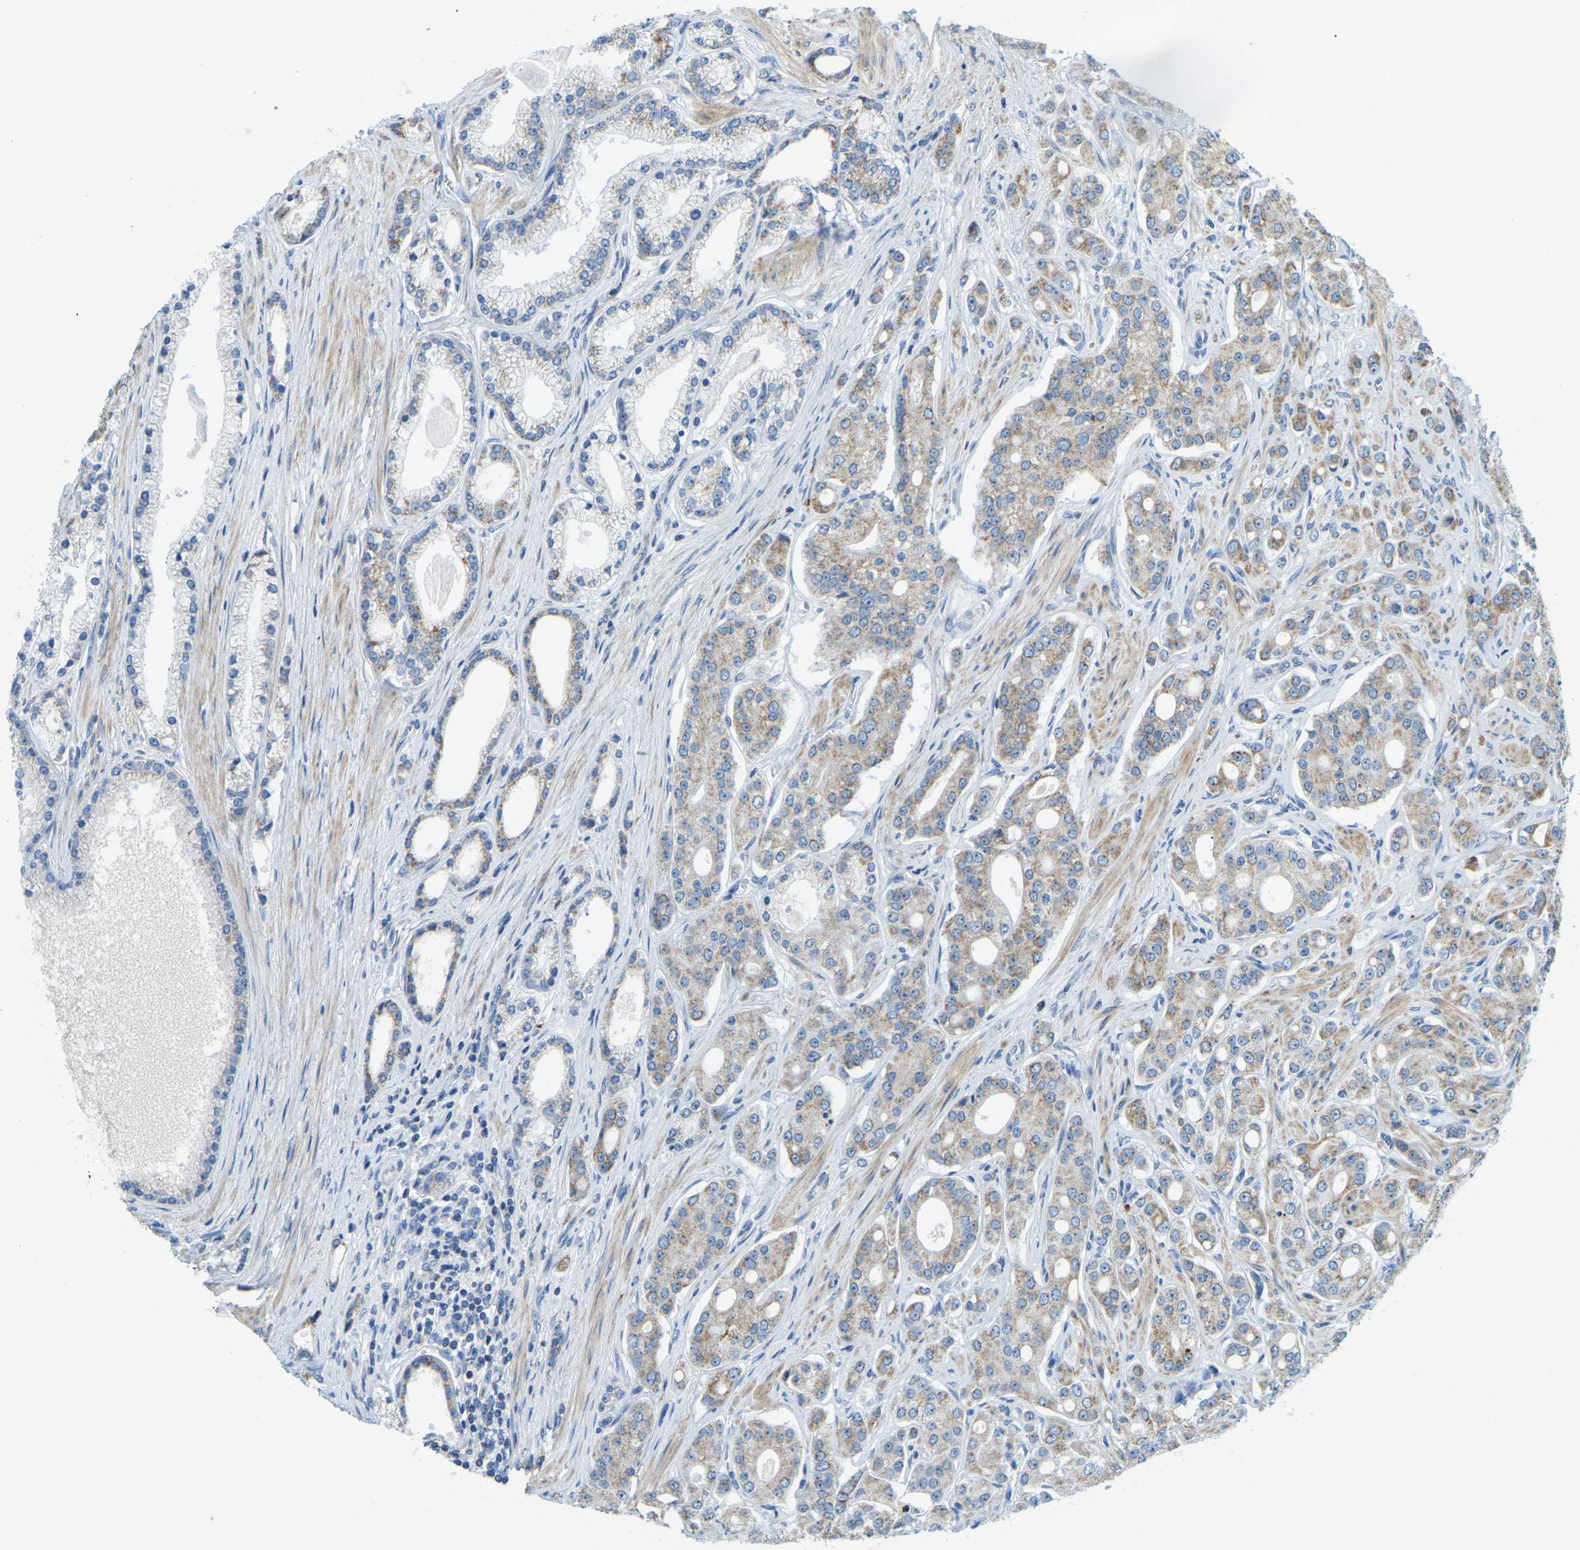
{"staining": {"intensity": "weak", "quantity": "25%-75%", "location": "cytoplasmic/membranous"}, "tissue": "prostate cancer", "cell_type": "Tumor cells", "image_type": "cancer", "snomed": [{"axis": "morphology", "description": "Adenocarcinoma, High grade"}, {"axis": "topography", "description": "Prostate"}], "caption": "Protein staining of high-grade adenocarcinoma (prostate) tissue demonstrates weak cytoplasmic/membranous expression in about 25%-75% of tumor cells. (DAB (3,3'-diaminobenzidine) = brown stain, brightfield microscopy at high magnification).", "gene": "GDA", "patient": {"sex": "male", "age": 71}}